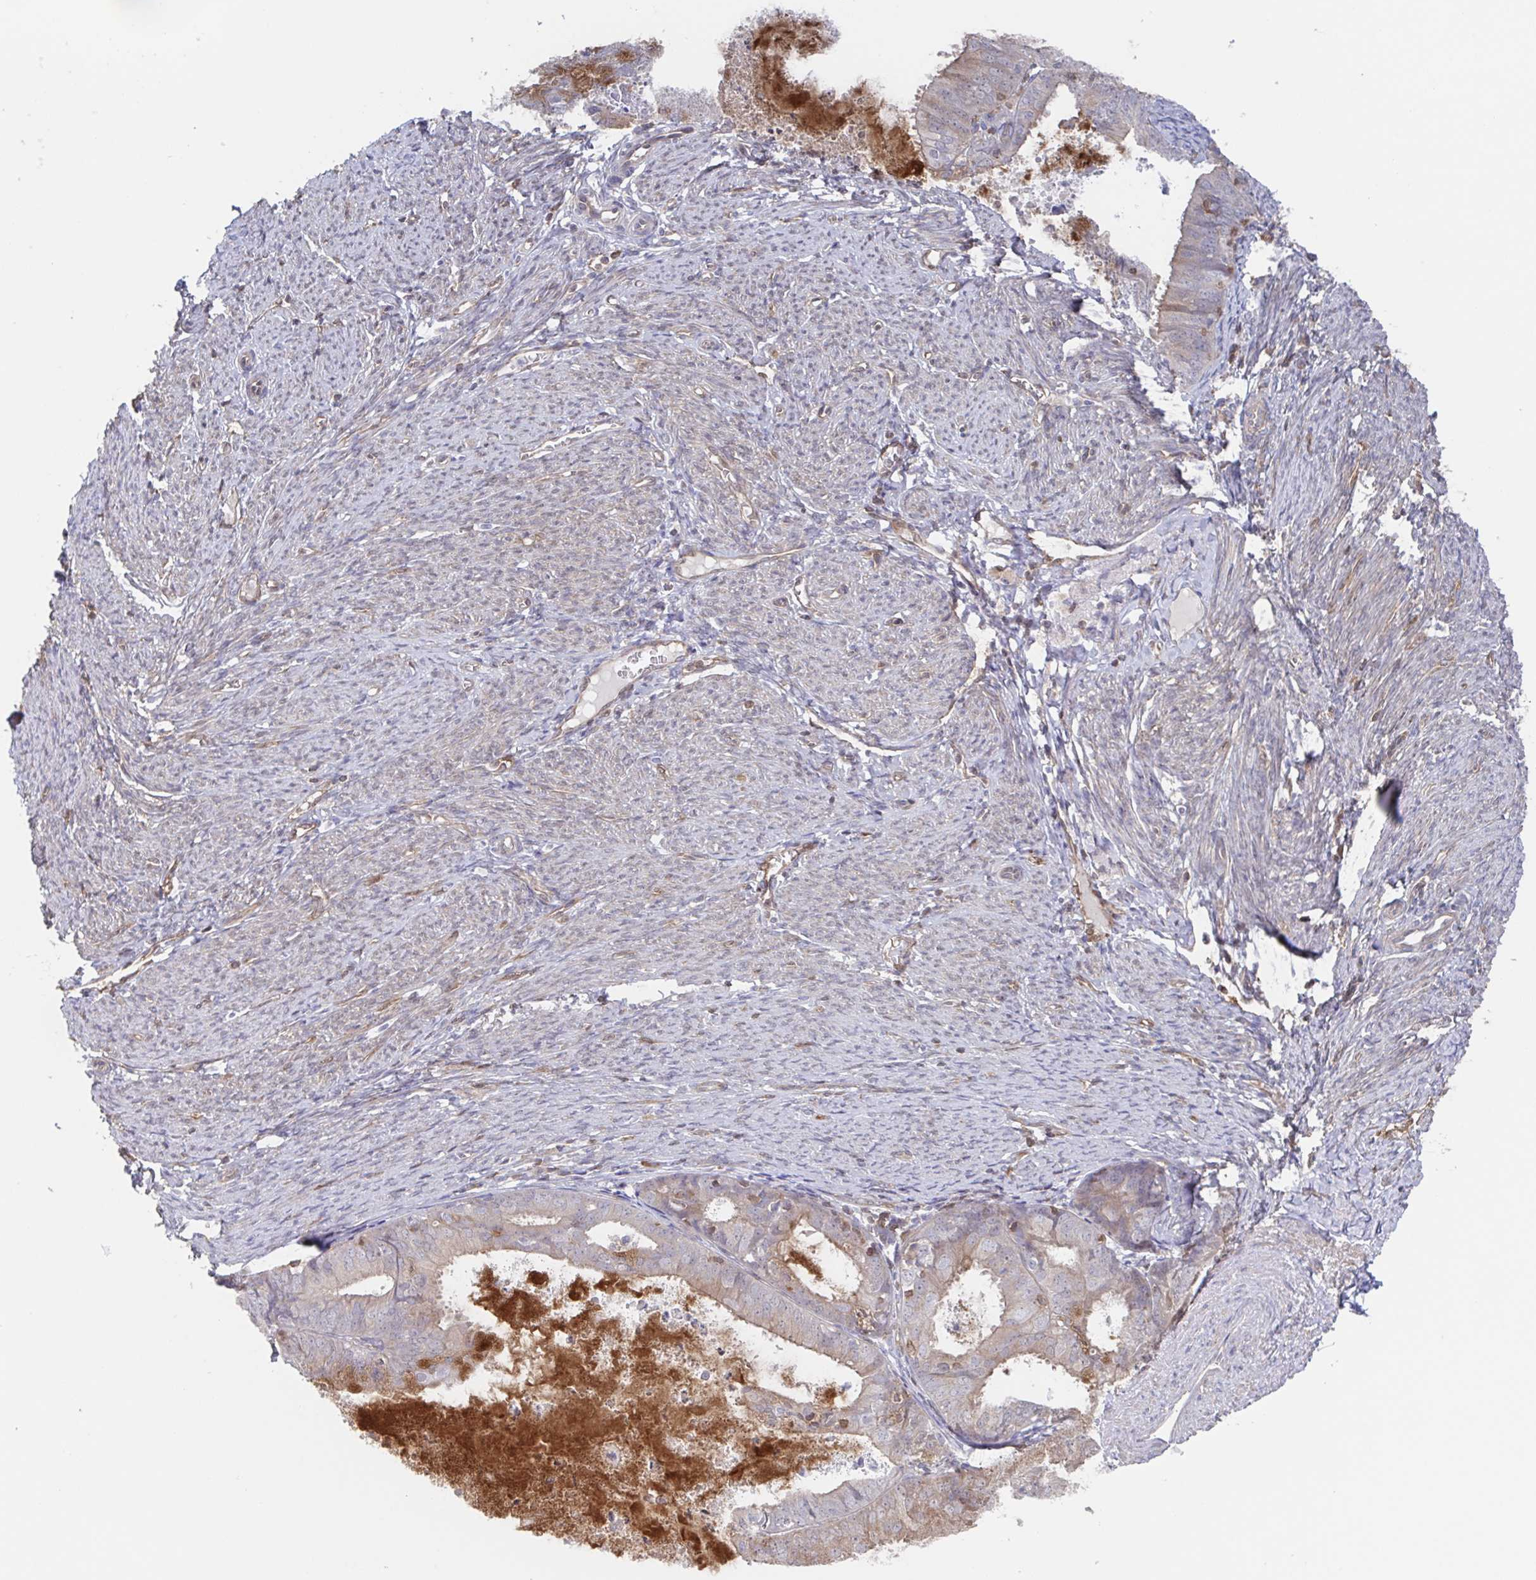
{"staining": {"intensity": "weak", "quantity": "25%-75%", "location": "cytoplasmic/membranous"}, "tissue": "endometrial cancer", "cell_type": "Tumor cells", "image_type": "cancer", "snomed": [{"axis": "morphology", "description": "Adenocarcinoma, NOS"}, {"axis": "topography", "description": "Endometrium"}], "caption": "Immunohistochemistry (IHC) histopathology image of endometrial cancer stained for a protein (brown), which displays low levels of weak cytoplasmic/membranous expression in approximately 25%-75% of tumor cells.", "gene": "AGFG2", "patient": {"sex": "female", "age": 57}}